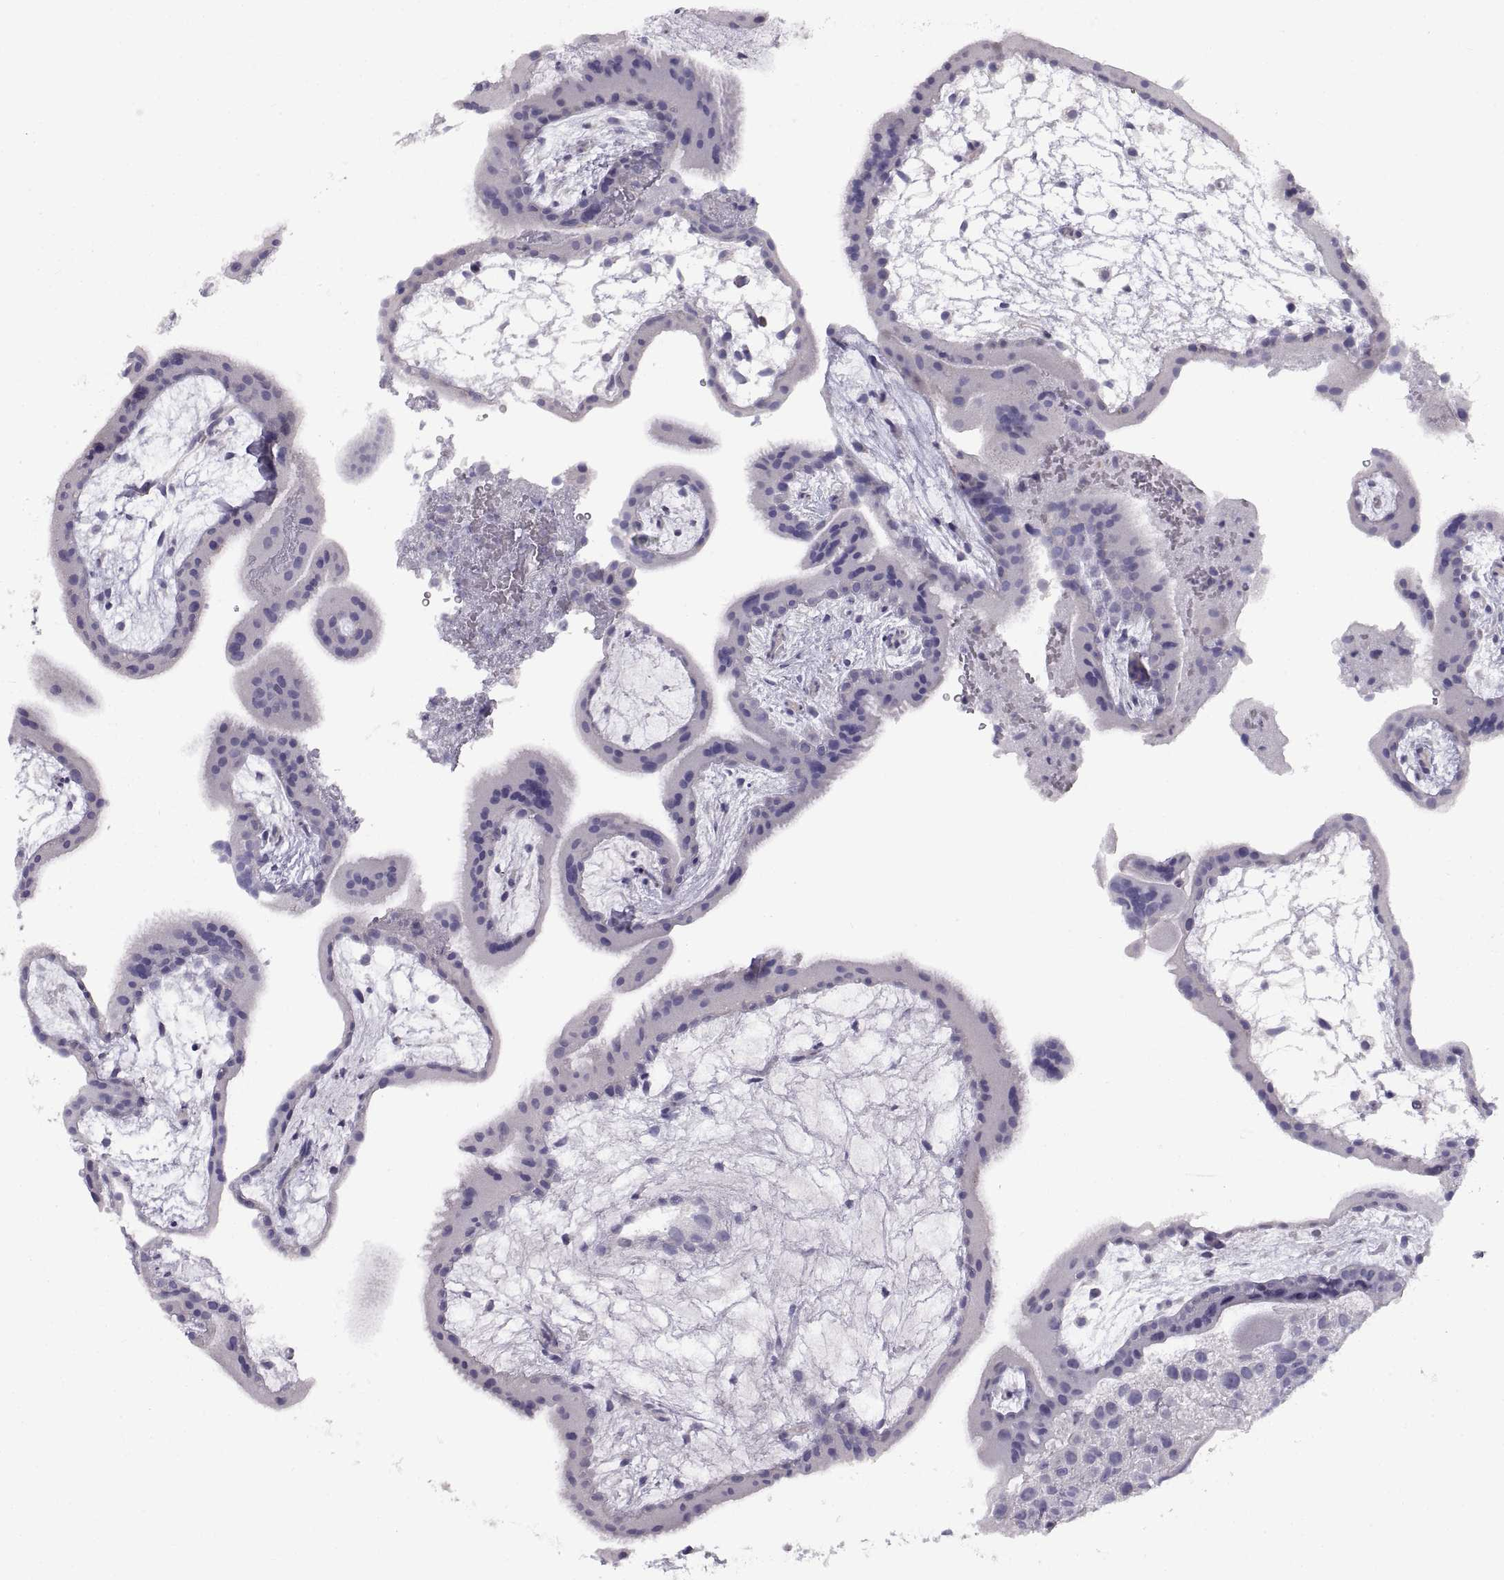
{"staining": {"intensity": "negative", "quantity": "none", "location": "none"}, "tissue": "placenta", "cell_type": "Decidual cells", "image_type": "normal", "snomed": [{"axis": "morphology", "description": "Normal tissue, NOS"}, {"axis": "topography", "description": "Placenta"}], "caption": "DAB (3,3'-diaminobenzidine) immunohistochemical staining of unremarkable human placenta reveals no significant positivity in decidual cells. Nuclei are stained in blue.", "gene": "CRYBB3", "patient": {"sex": "female", "age": 19}}